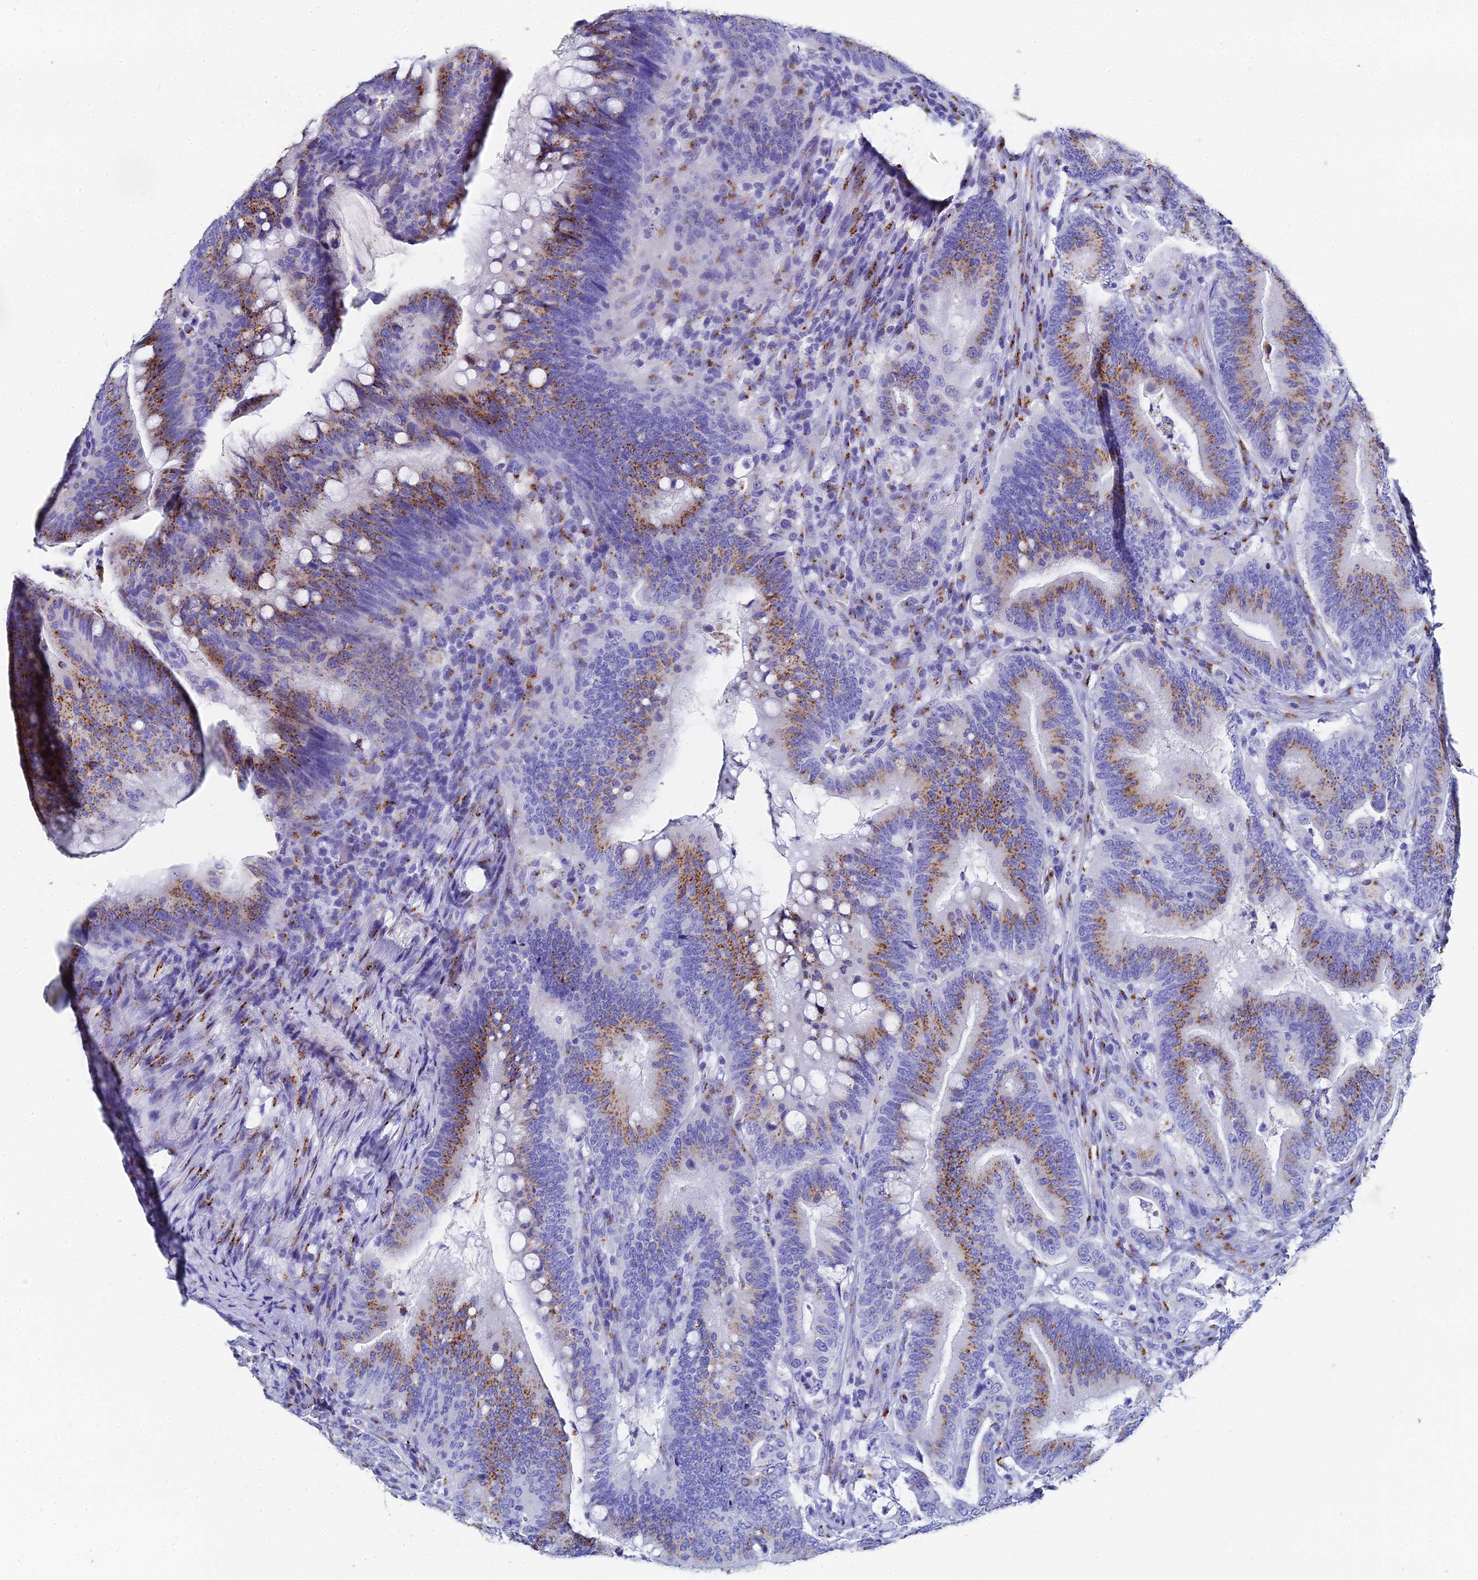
{"staining": {"intensity": "moderate", "quantity": ">75%", "location": "cytoplasmic/membranous"}, "tissue": "colorectal cancer", "cell_type": "Tumor cells", "image_type": "cancer", "snomed": [{"axis": "morphology", "description": "Adenocarcinoma, NOS"}, {"axis": "topography", "description": "Colon"}], "caption": "Protein staining of colorectal adenocarcinoma tissue demonstrates moderate cytoplasmic/membranous staining in about >75% of tumor cells.", "gene": "ENSG00000268674", "patient": {"sex": "female", "age": 66}}